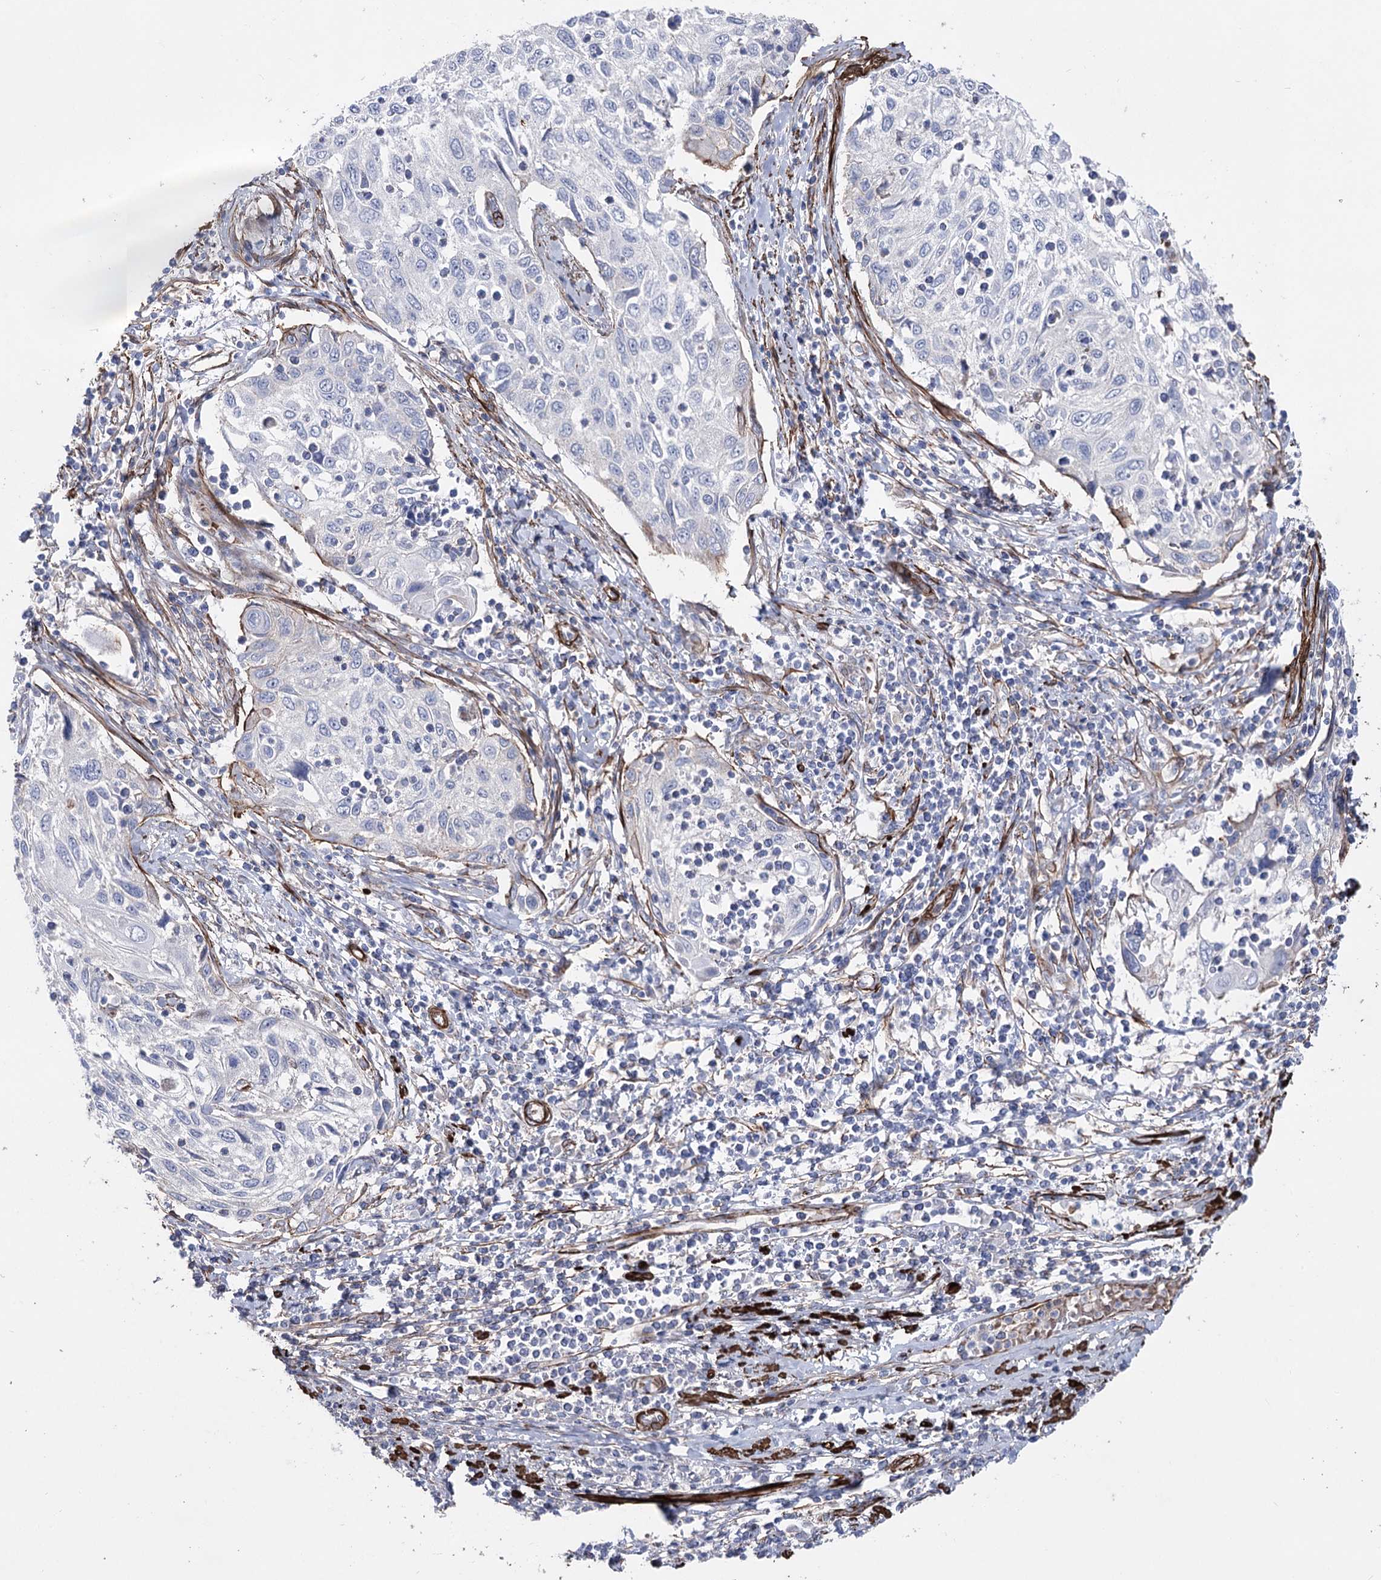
{"staining": {"intensity": "negative", "quantity": "none", "location": "none"}, "tissue": "cervical cancer", "cell_type": "Tumor cells", "image_type": "cancer", "snomed": [{"axis": "morphology", "description": "Squamous cell carcinoma, NOS"}, {"axis": "topography", "description": "Cervix"}], "caption": "Immunohistochemistry histopathology image of neoplastic tissue: human cervical squamous cell carcinoma stained with DAB (3,3'-diaminobenzidine) exhibits no significant protein expression in tumor cells.", "gene": "ARHGAP20", "patient": {"sex": "female", "age": 70}}